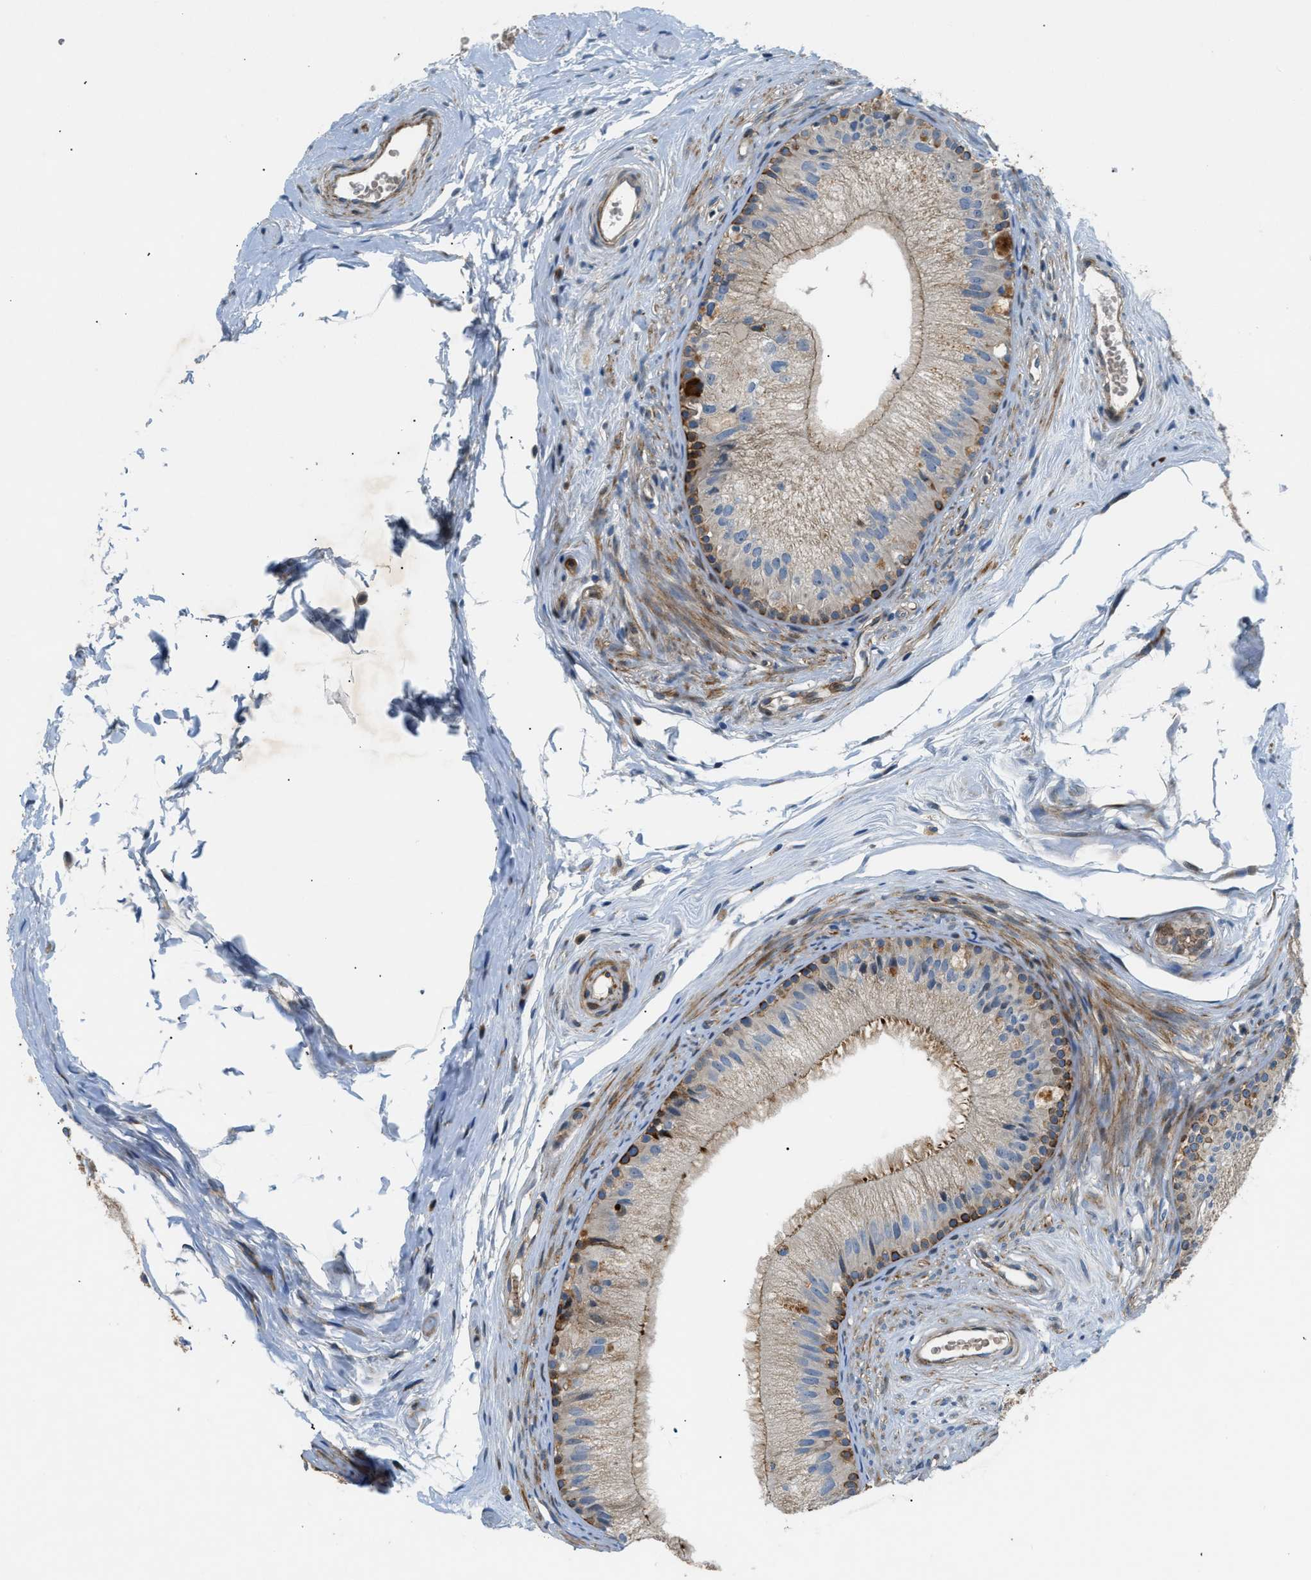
{"staining": {"intensity": "moderate", "quantity": "<25%", "location": "cytoplasmic/membranous"}, "tissue": "epididymis", "cell_type": "Glandular cells", "image_type": "normal", "snomed": [{"axis": "morphology", "description": "Normal tissue, NOS"}, {"axis": "topography", "description": "Epididymis"}], "caption": "The micrograph exhibits staining of normal epididymis, revealing moderate cytoplasmic/membranous protein staining (brown color) within glandular cells.", "gene": "DHODH", "patient": {"sex": "male", "age": 56}}